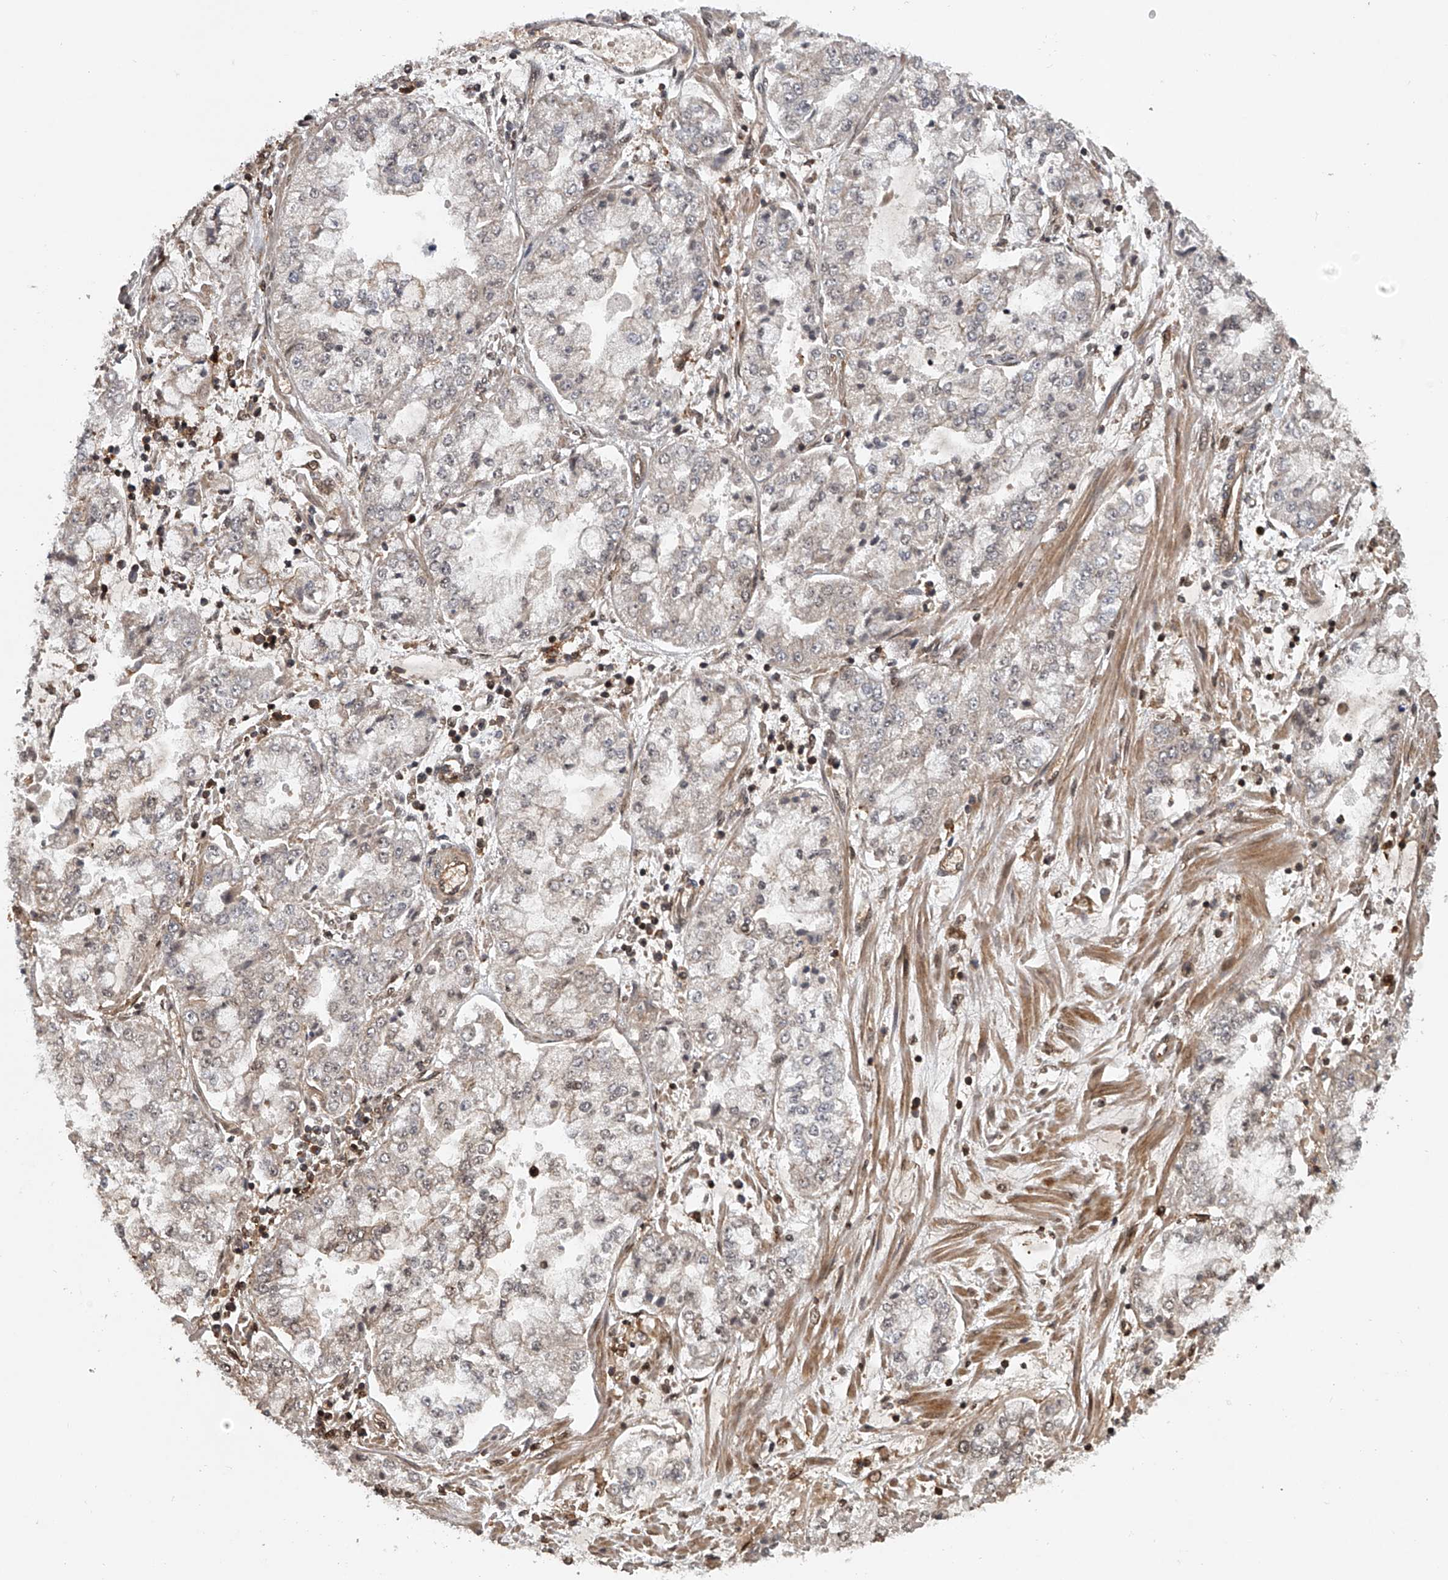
{"staining": {"intensity": "weak", "quantity": "<25%", "location": "cytoplasmic/membranous,nuclear"}, "tissue": "stomach cancer", "cell_type": "Tumor cells", "image_type": "cancer", "snomed": [{"axis": "morphology", "description": "Adenocarcinoma, NOS"}, {"axis": "topography", "description": "Stomach"}], "caption": "This micrograph is of stomach cancer stained with immunohistochemistry (IHC) to label a protein in brown with the nuclei are counter-stained blue. There is no positivity in tumor cells.", "gene": "PLEKHG1", "patient": {"sex": "male", "age": 76}}